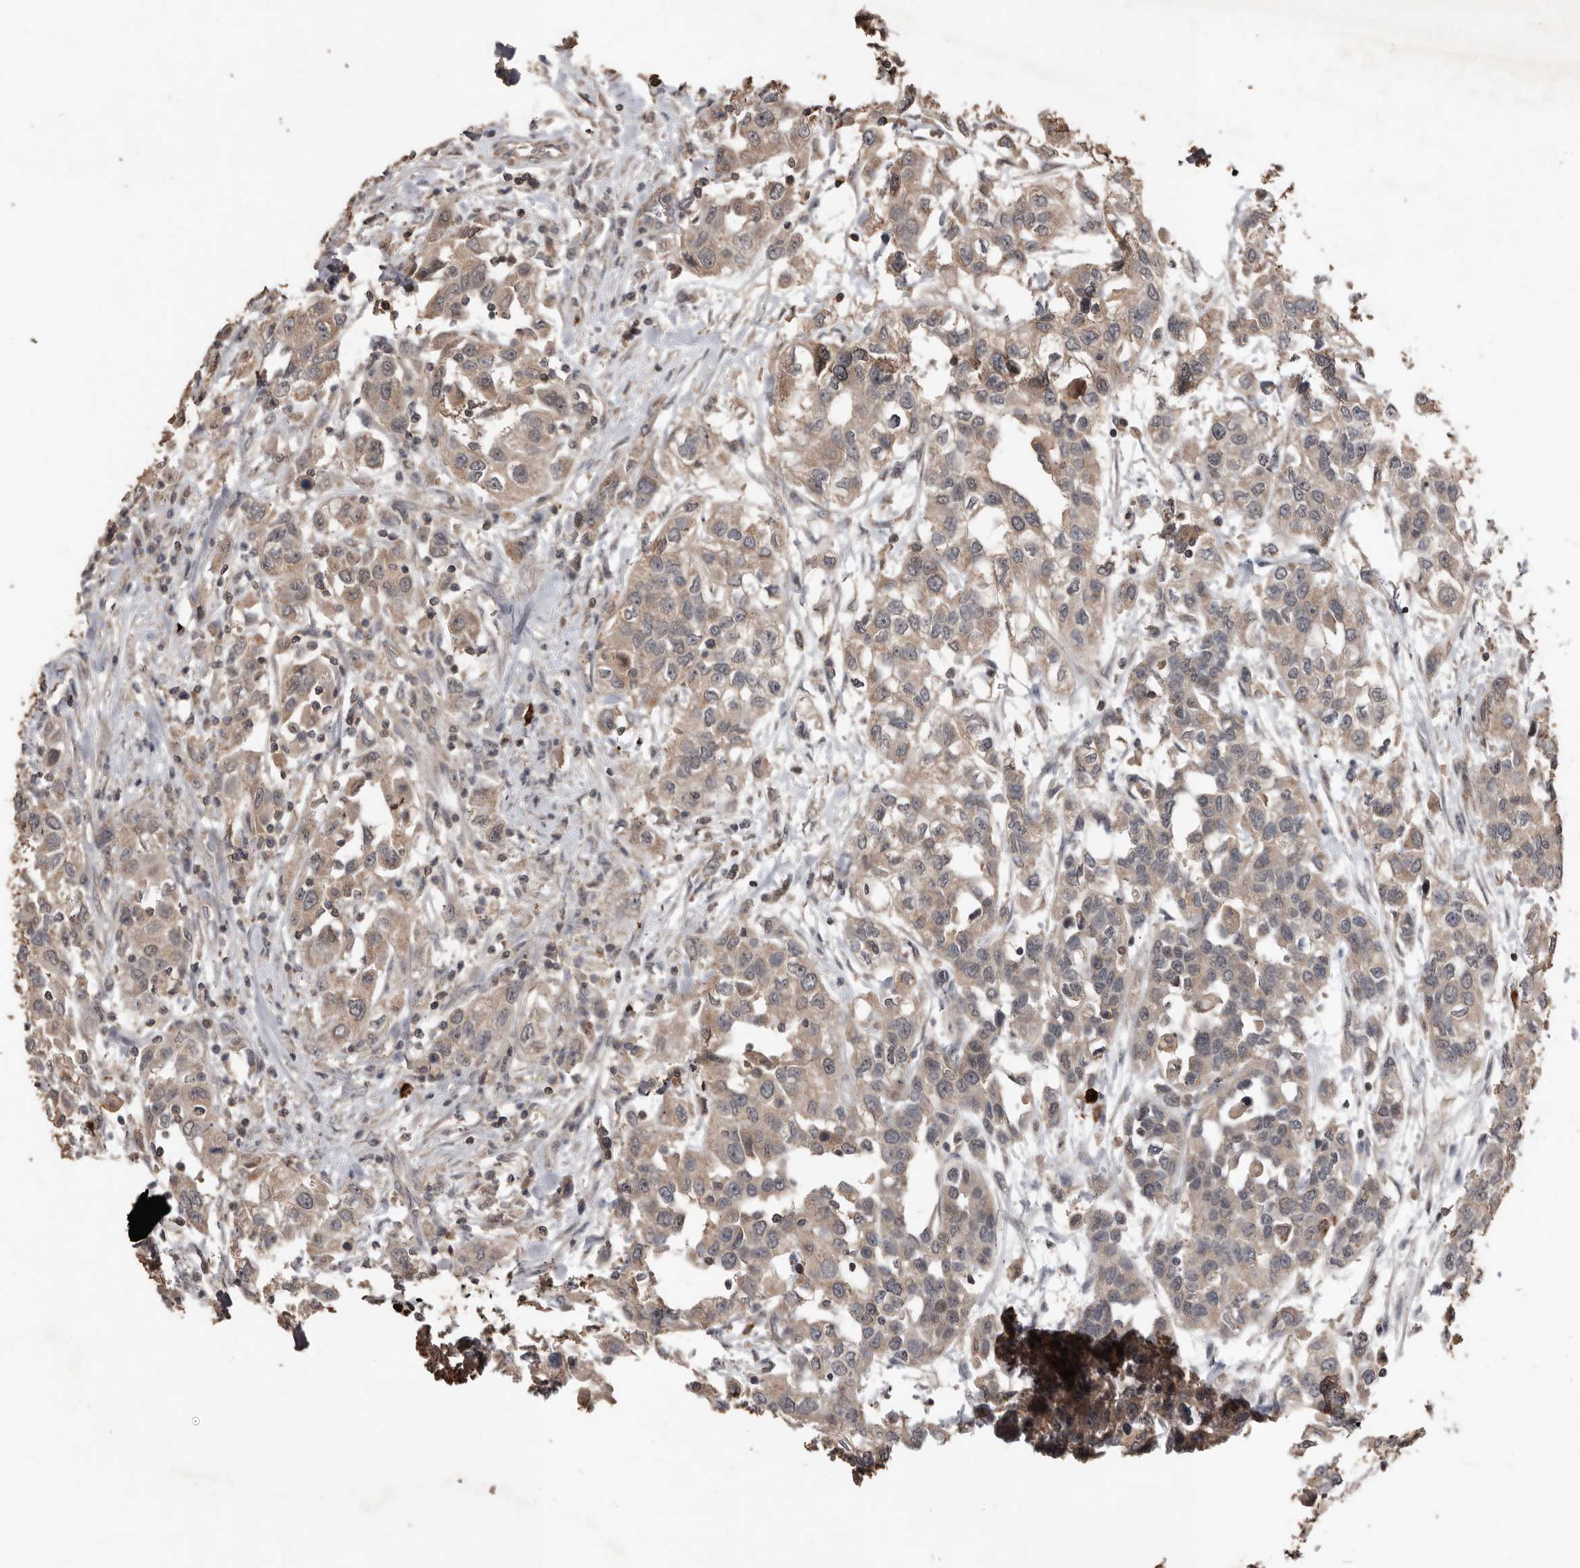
{"staining": {"intensity": "weak", "quantity": ">75%", "location": "cytoplasmic/membranous"}, "tissue": "urothelial cancer", "cell_type": "Tumor cells", "image_type": "cancer", "snomed": [{"axis": "morphology", "description": "Urothelial carcinoma, High grade"}, {"axis": "topography", "description": "Urinary bladder"}], "caption": "Weak cytoplasmic/membranous protein staining is present in approximately >75% of tumor cells in urothelial cancer. The protein of interest is shown in brown color, while the nuclei are stained blue.", "gene": "BAMBI", "patient": {"sex": "female", "age": 80}}